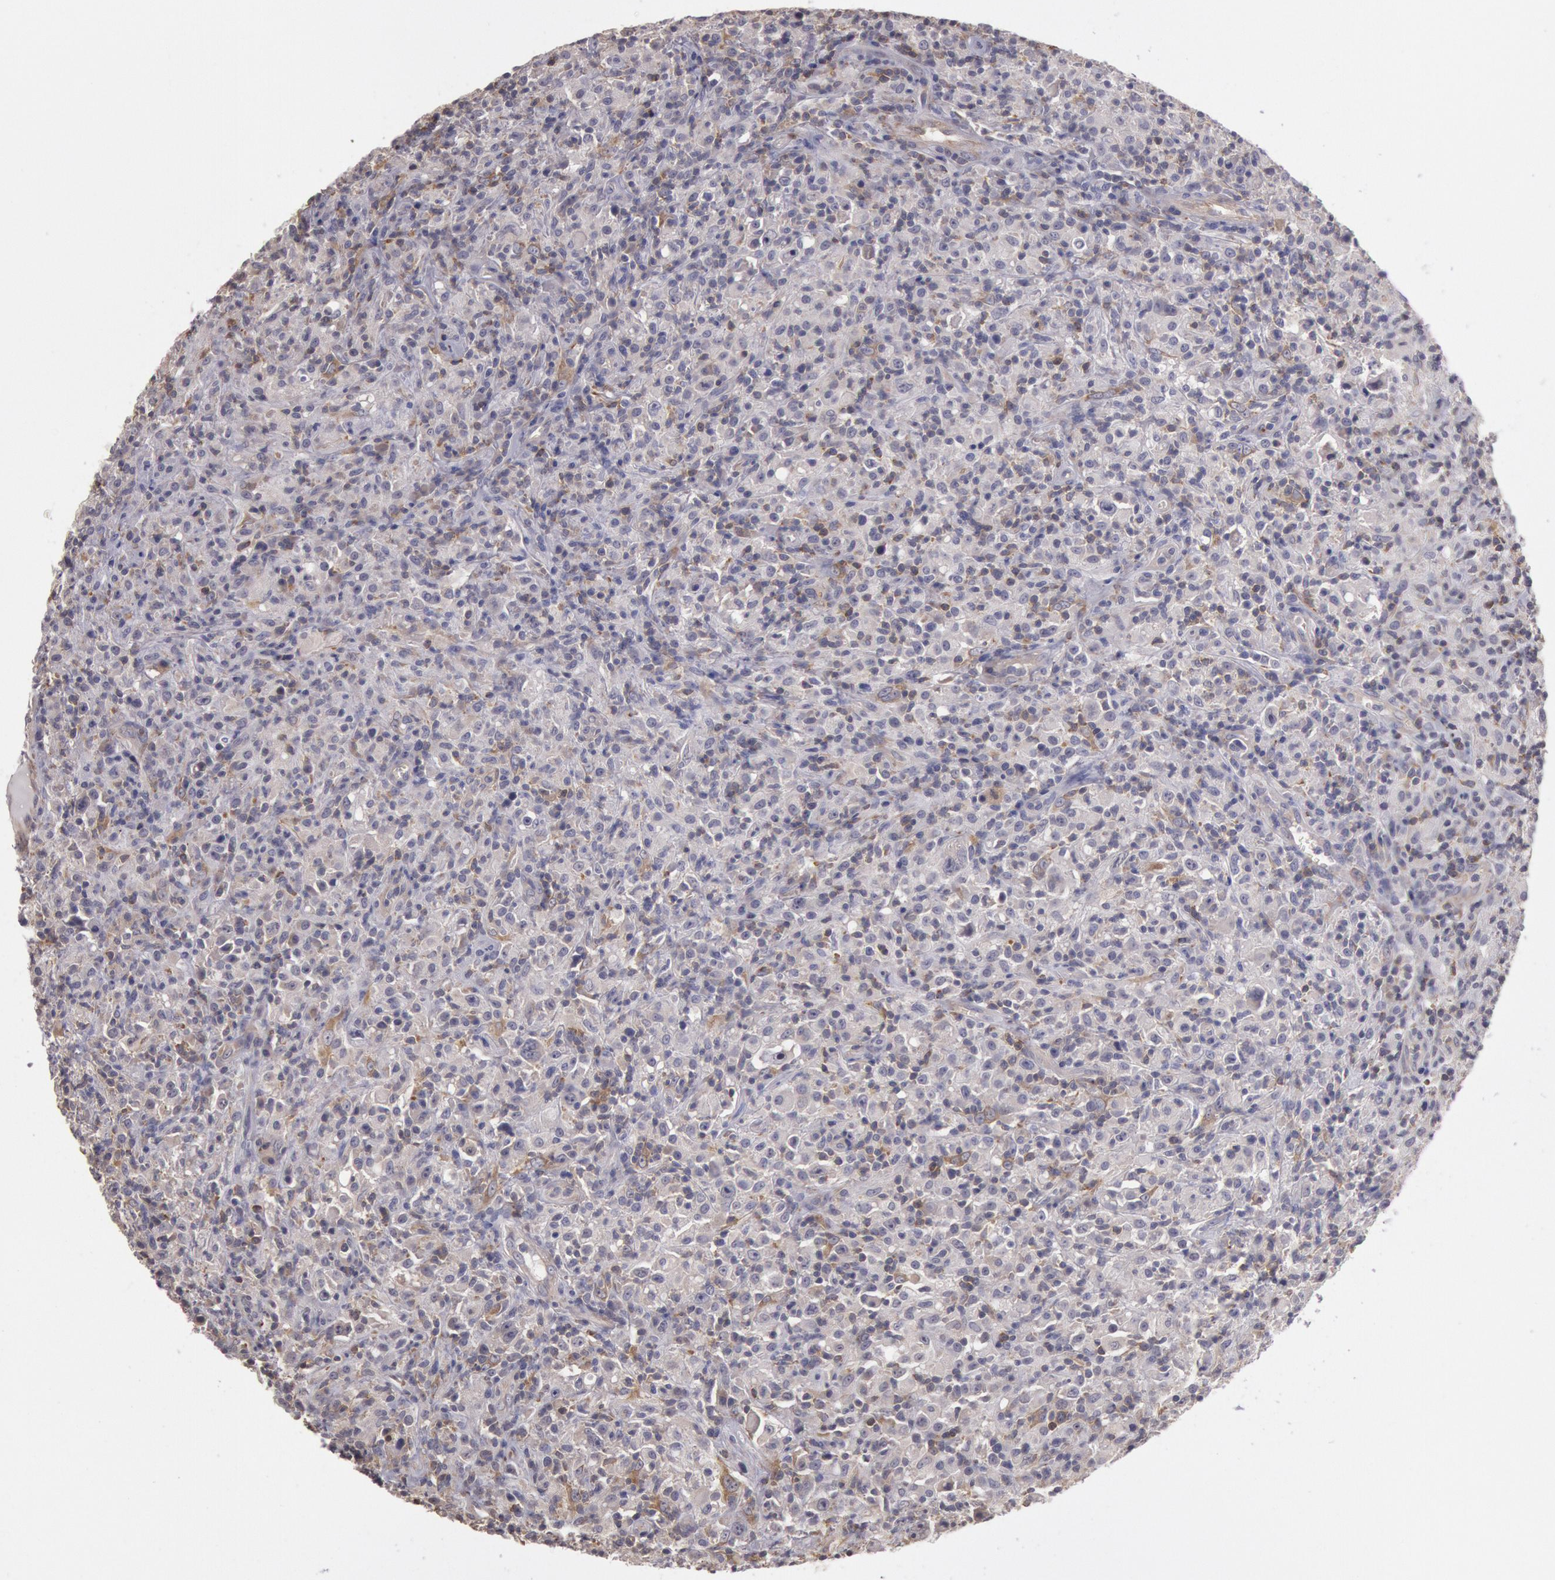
{"staining": {"intensity": "weak", "quantity": "<25%", "location": "cytoplasmic/membranous"}, "tissue": "lymphoma", "cell_type": "Tumor cells", "image_type": "cancer", "snomed": [{"axis": "morphology", "description": "Hodgkin's disease, NOS"}, {"axis": "topography", "description": "Lymph node"}], "caption": "The histopathology image displays no staining of tumor cells in Hodgkin's disease.", "gene": "NMT2", "patient": {"sex": "male", "age": 46}}